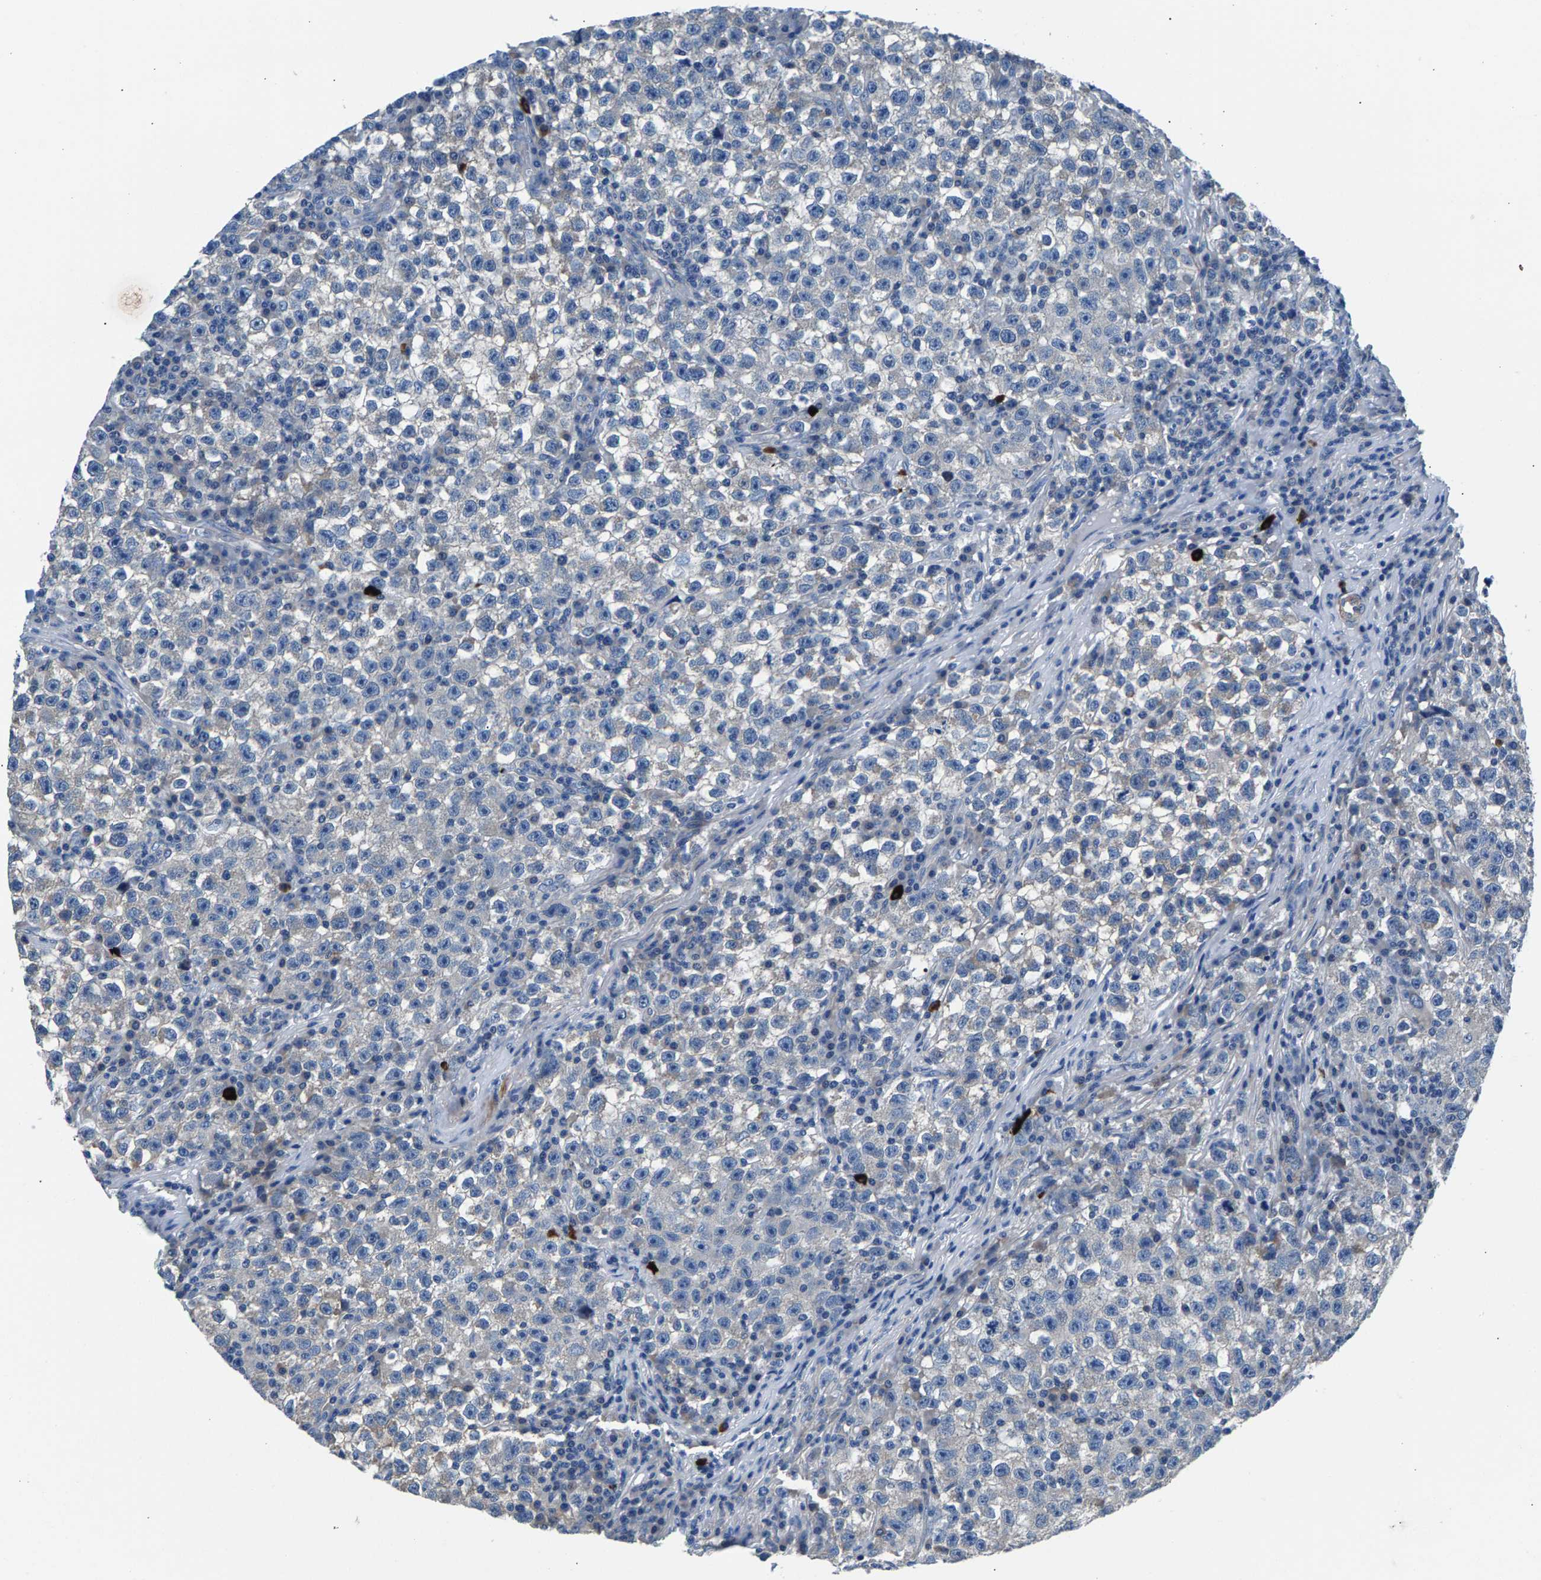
{"staining": {"intensity": "negative", "quantity": "none", "location": "none"}, "tissue": "testis cancer", "cell_type": "Tumor cells", "image_type": "cancer", "snomed": [{"axis": "morphology", "description": "Seminoma, NOS"}, {"axis": "topography", "description": "Testis"}], "caption": "Tumor cells show no significant expression in seminoma (testis).", "gene": "CDRT4", "patient": {"sex": "male", "age": 22}}